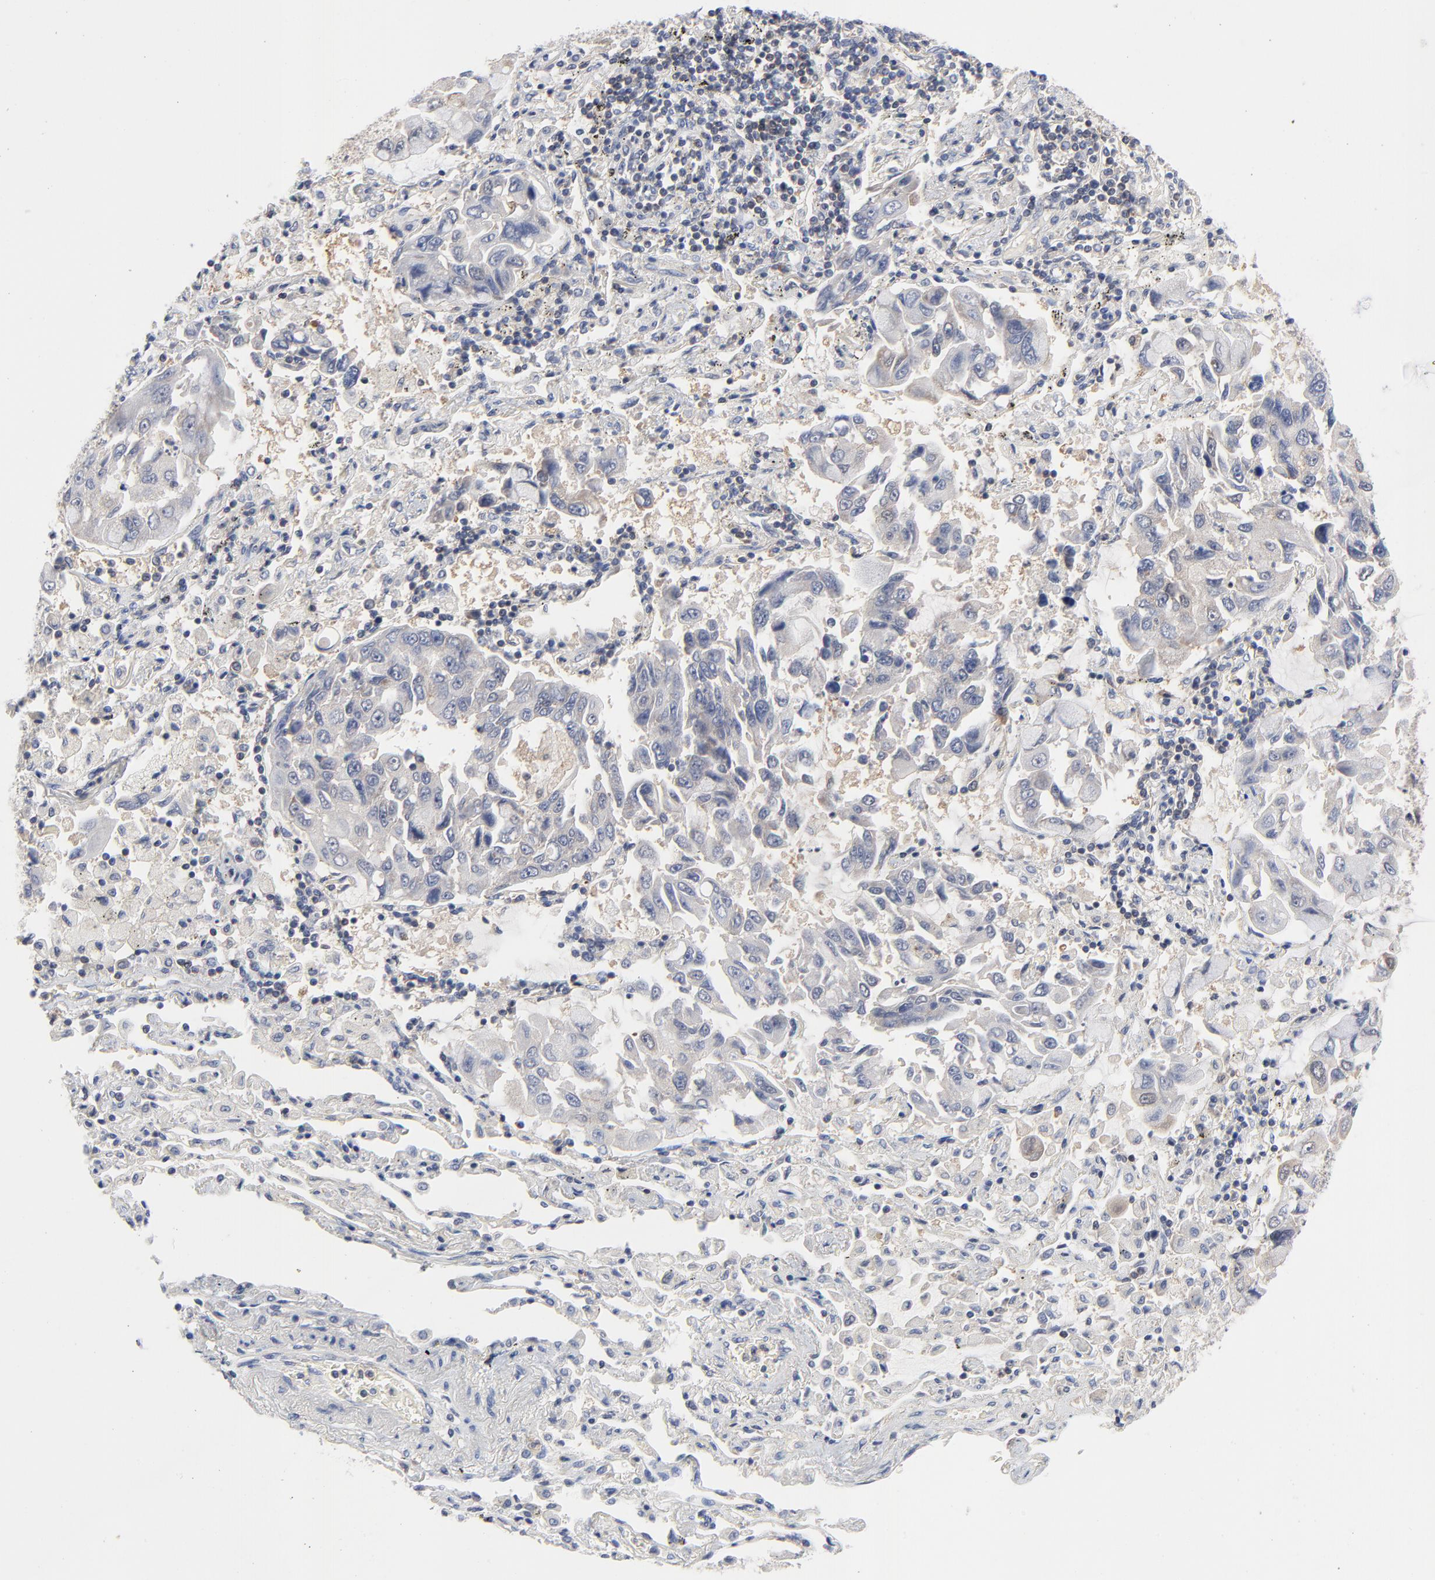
{"staining": {"intensity": "negative", "quantity": "none", "location": "none"}, "tissue": "lung cancer", "cell_type": "Tumor cells", "image_type": "cancer", "snomed": [{"axis": "morphology", "description": "Adenocarcinoma, NOS"}, {"axis": "topography", "description": "Lung"}], "caption": "The micrograph shows no significant expression in tumor cells of lung cancer. (DAB immunohistochemistry visualized using brightfield microscopy, high magnification).", "gene": "CAB39L", "patient": {"sex": "male", "age": 64}}